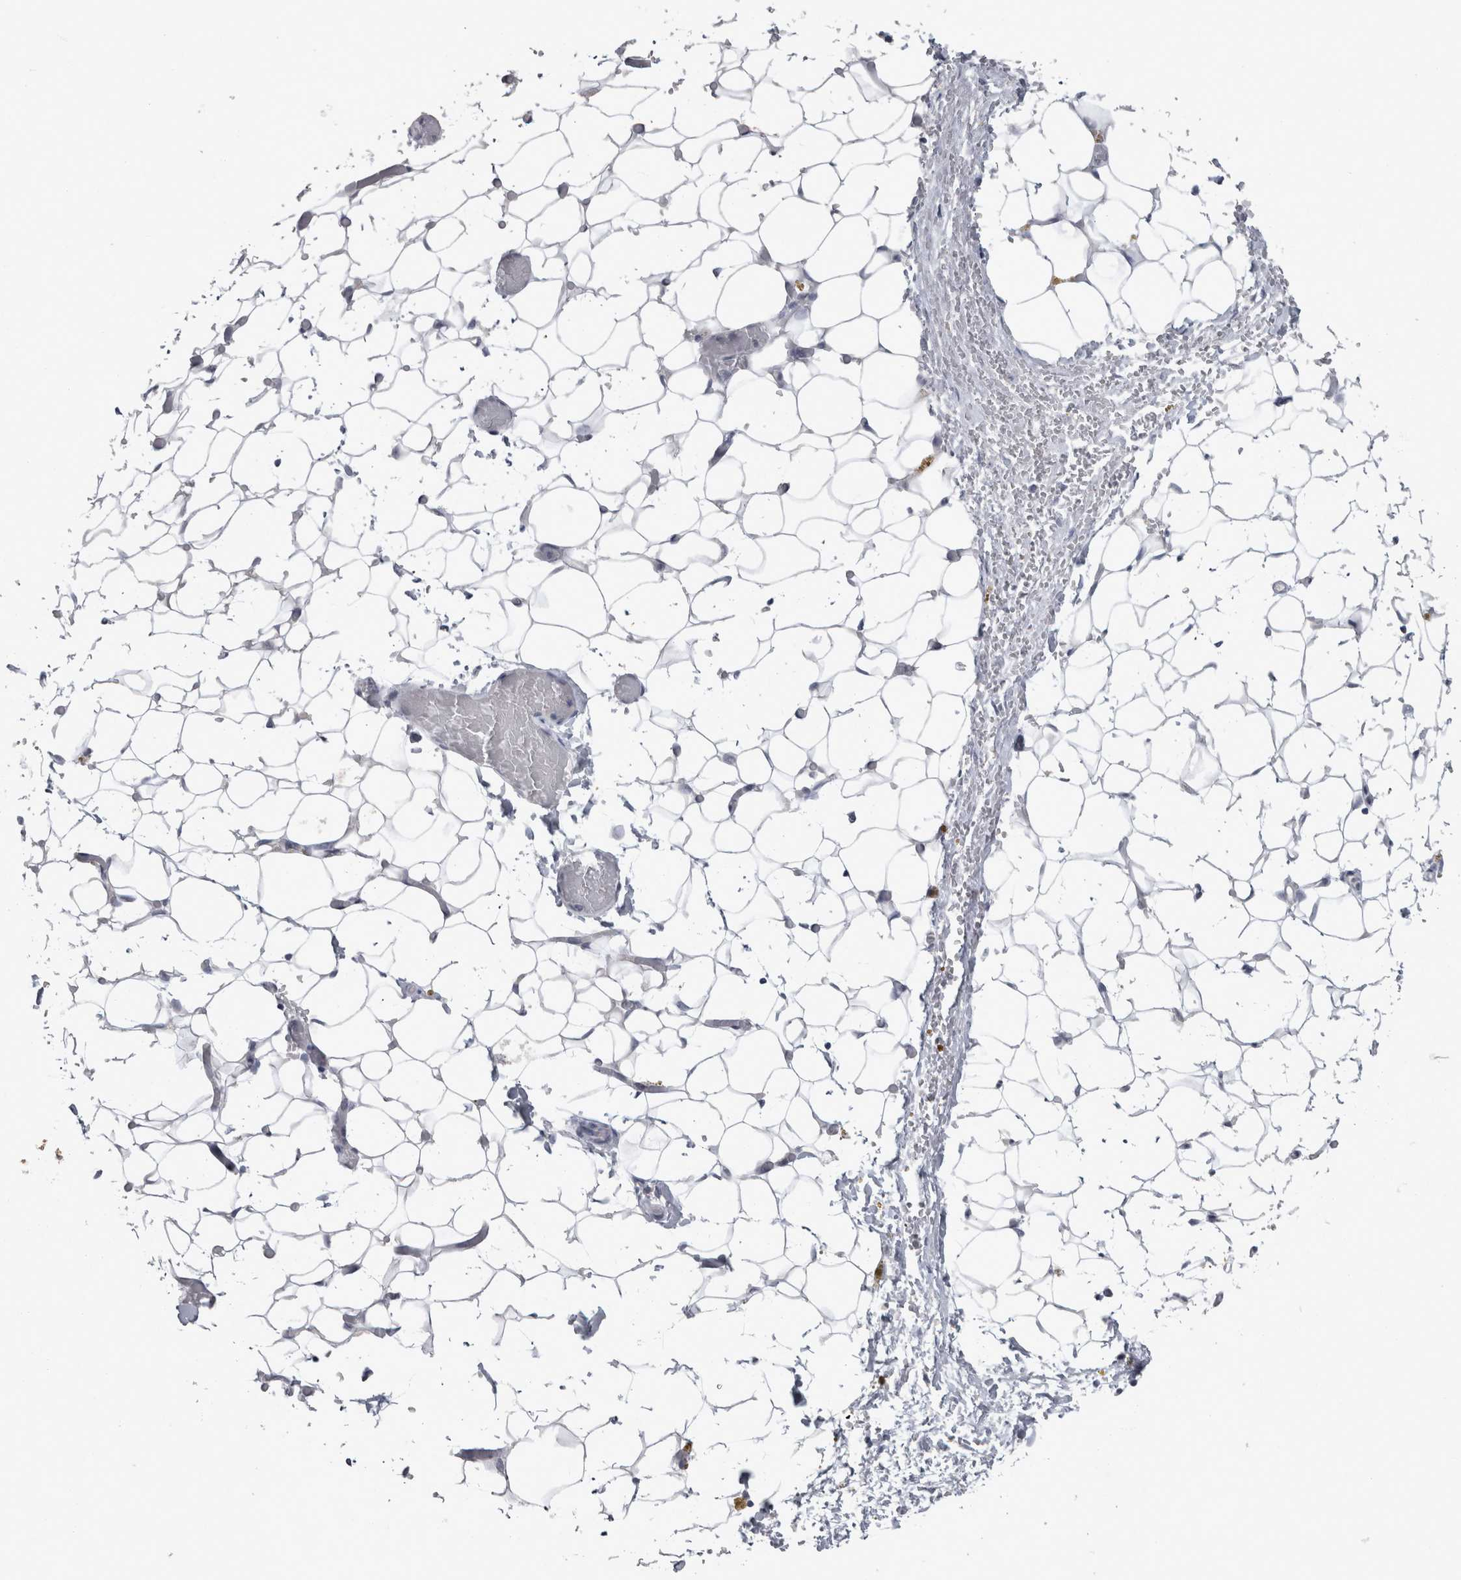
{"staining": {"intensity": "negative", "quantity": "none", "location": "none"}, "tissue": "adipose tissue", "cell_type": "Adipocytes", "image_type": "normal", "snomed": [{"axis": "morphology", "description": "Normal tissue, NOS"}, {"axis": "topography", "description": "Kidney"}, {"axis": "topography", "description": "Peripheral nerve tissue"}], "caption": "Immunohistochemical staining of benign human adipose tissue demonstrates no significant staining in adipocytes.", "gene": "PDX1", "patient": {"sex": "male", "age": 7}}